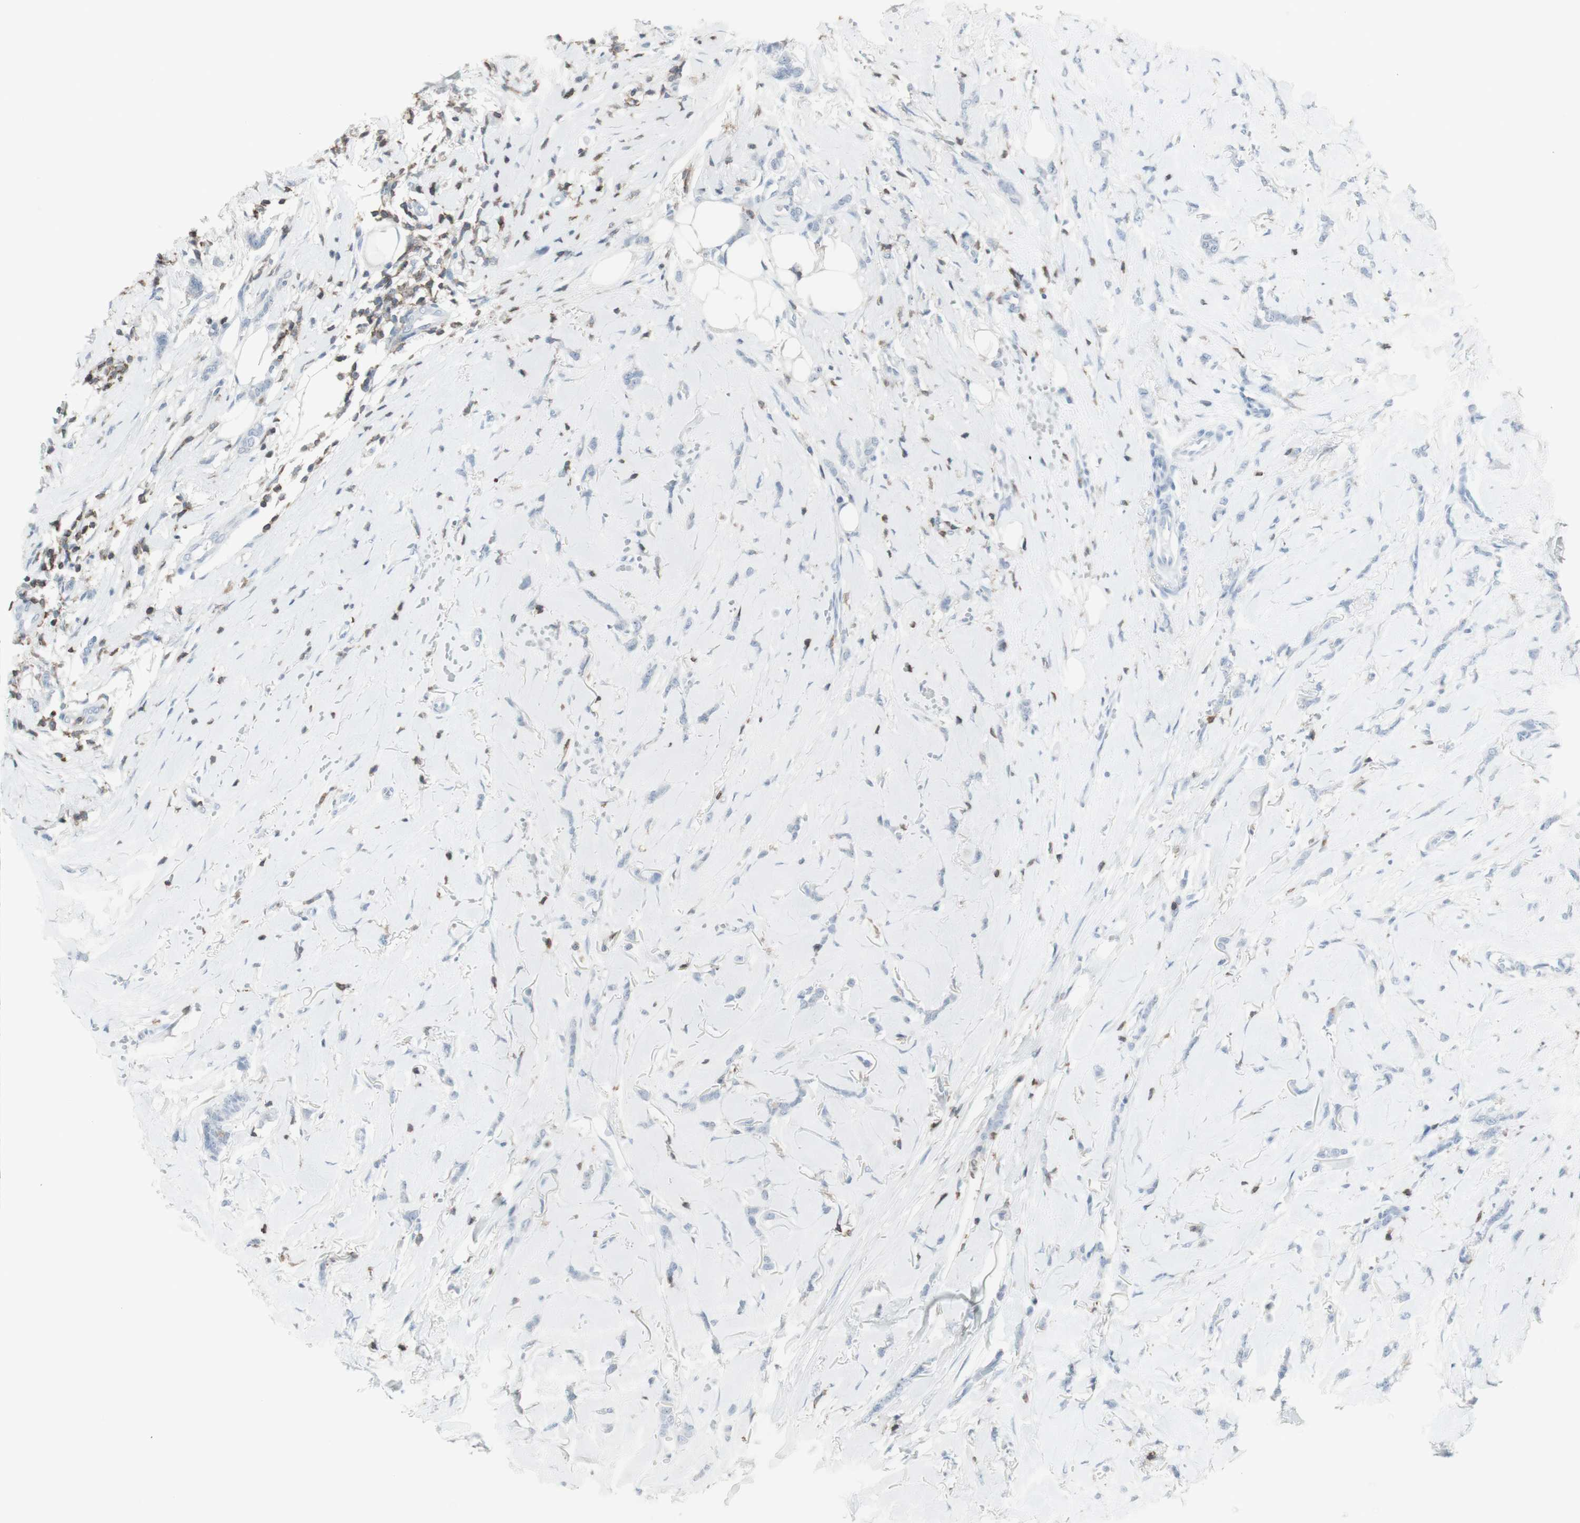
{"staining": {"intensity": "negative", "quantity": "none", "location": "none"}, "tissue": "breast cancer", "cell_type": "Tumor cells", "image_type": "cancer", "snomed": [{"axis": "morphology", "description": "Lobular carcinoma"}, {"axis": "topography", "description": "Skin"}, {"axis": "topography", "description": "Breast"}], "caption": "Tumor cells show no significant protein positivity in lobular carcinoma (breast). The staining is performed using DAB (3,3'-diaminobenzidine) brown chromogen with nuclei counter-stained in using hematoxylin.", "gene": "NRG1", "patient": {"sex": "female", "age": 46}}